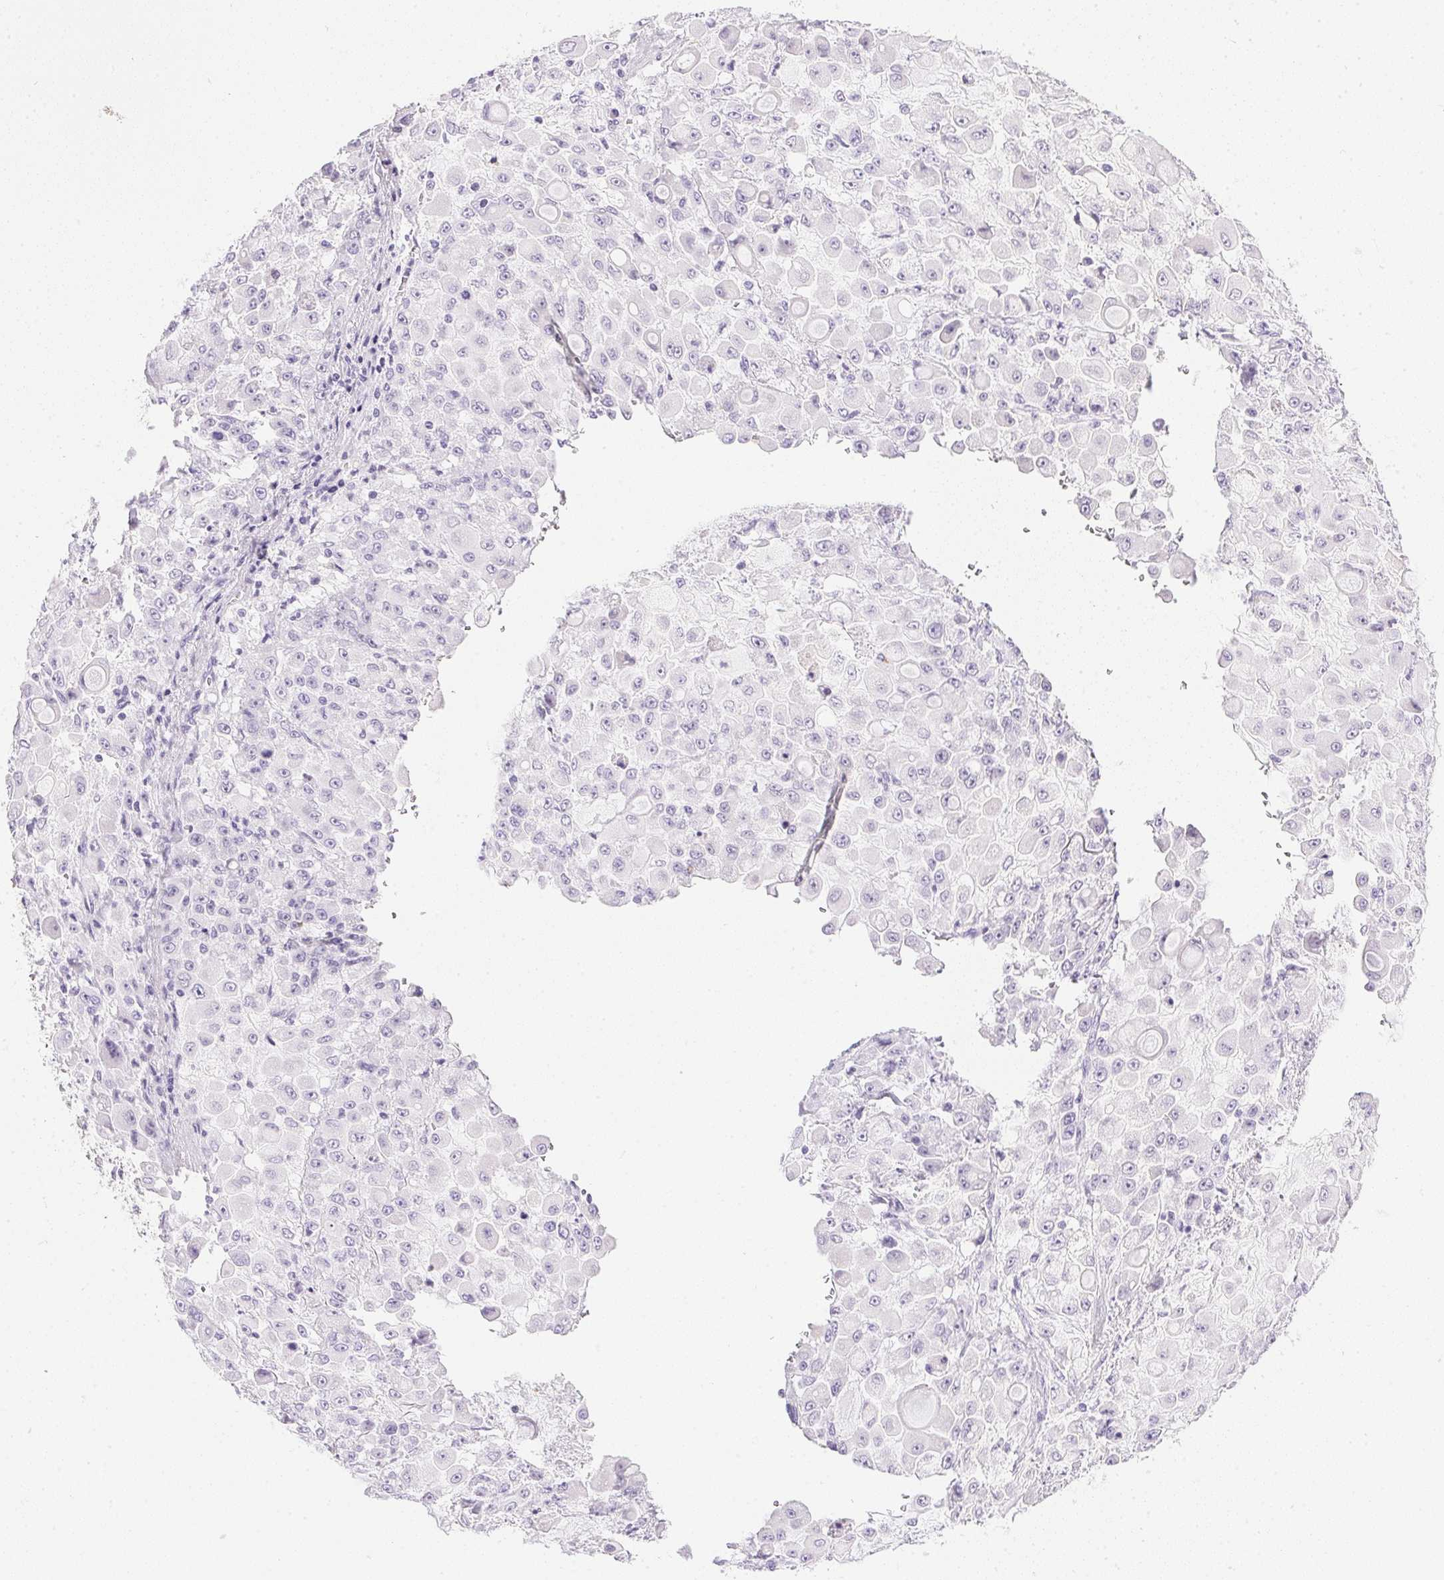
{"staining": {"intensity": "negative", "quantity": "none", "location": "none"}, "tissue": "stomach cancer", "cell_type": "Tumor cells", "image_type": "cancer", "snomed": [{"axis": "morphology", "description": "Adenocarcinoma, NOS"}, {"axis": "topography", "description": "Stomach"}], "caption": "DAB immunohistochemical staining of adenocarcinoma (stomach) reveals no significant staining in tumor cells. Nuclei are stained in blue.", "gene": "CPB1", "patient": {"sex": "female", "age": 76}}